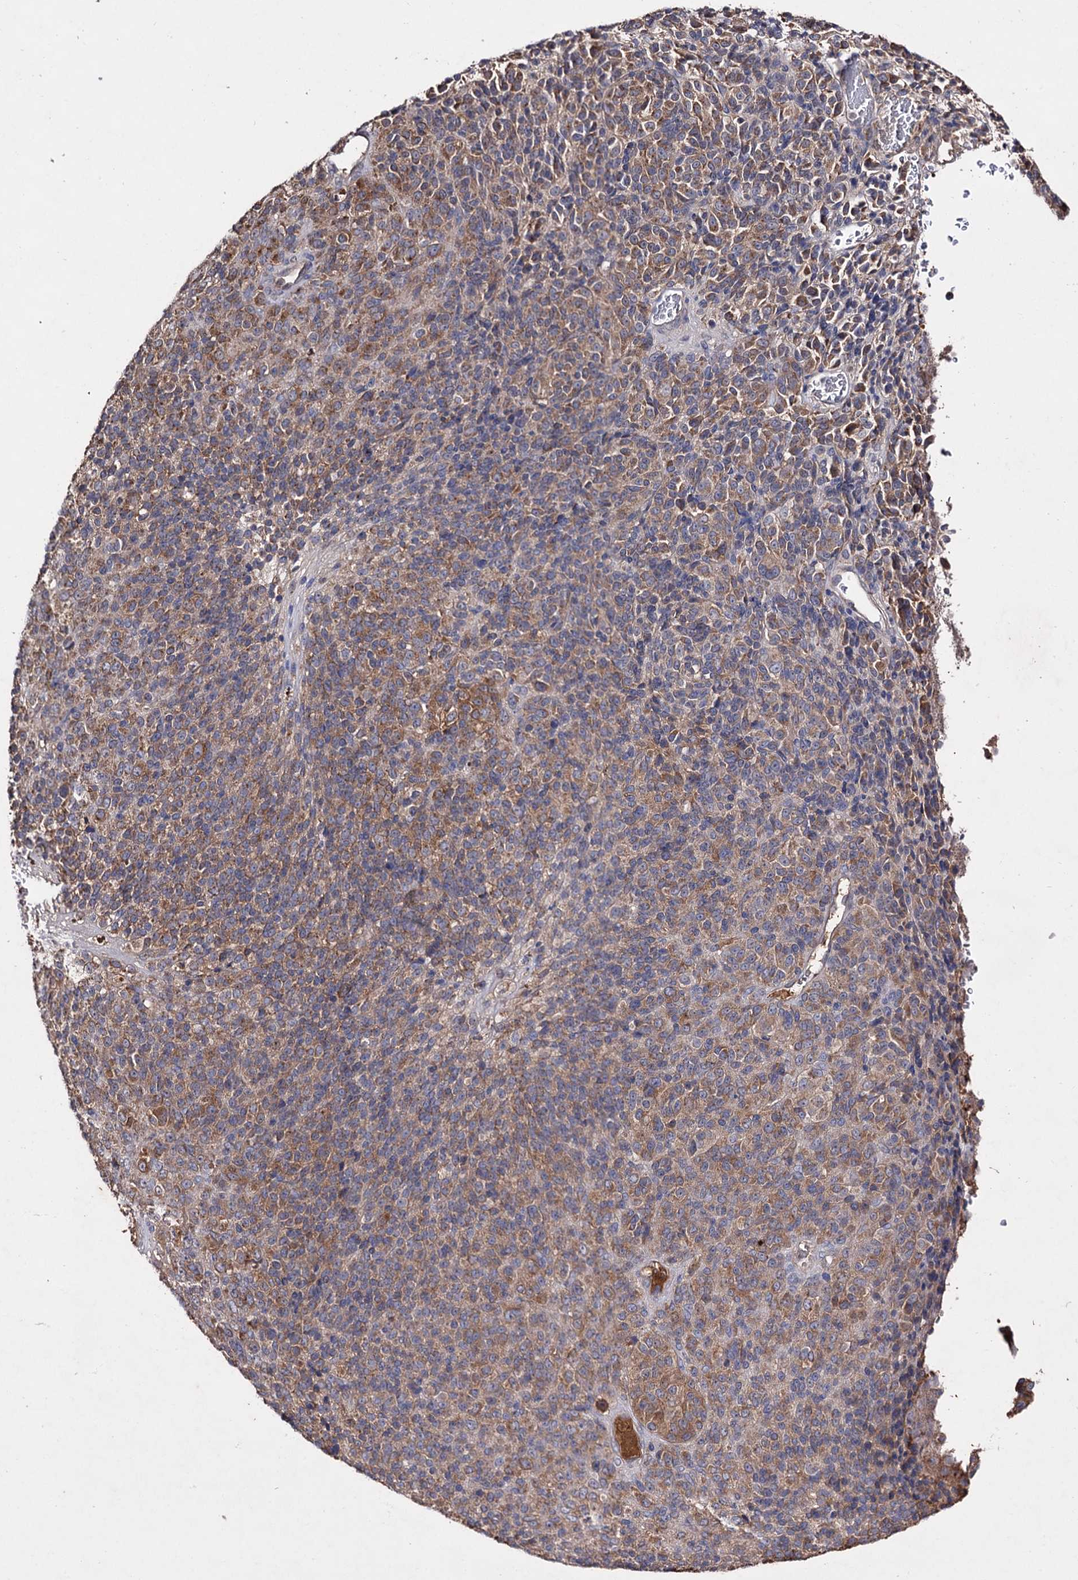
{"staining": {"intensity": "moderate", "quantity": ">75%", "location": "cytoplasmic/membranous"}, "tissue": "melanoma", "cell_type": "Tumor cells", "image_type": "cancer", "snomed": [{"axis": "morphology", "description": "Malignant melanoma, Metastatic site"}, {"axis": "topography", "description": "Brain"}], "caption": "Melanoma stained with DAB (3,3'-diaminobenzidine) immunohistochemistry displays medium levels of moderate cytoplasmic/membranous positivity in about >75% of tumor cells. (DAB (3,3'-diaminobenzidine) IHC, brown staining for protein, blue staining for nuclei).", "gene": "ARFIP2", "patient": {"sex": "female", "age": 56}}